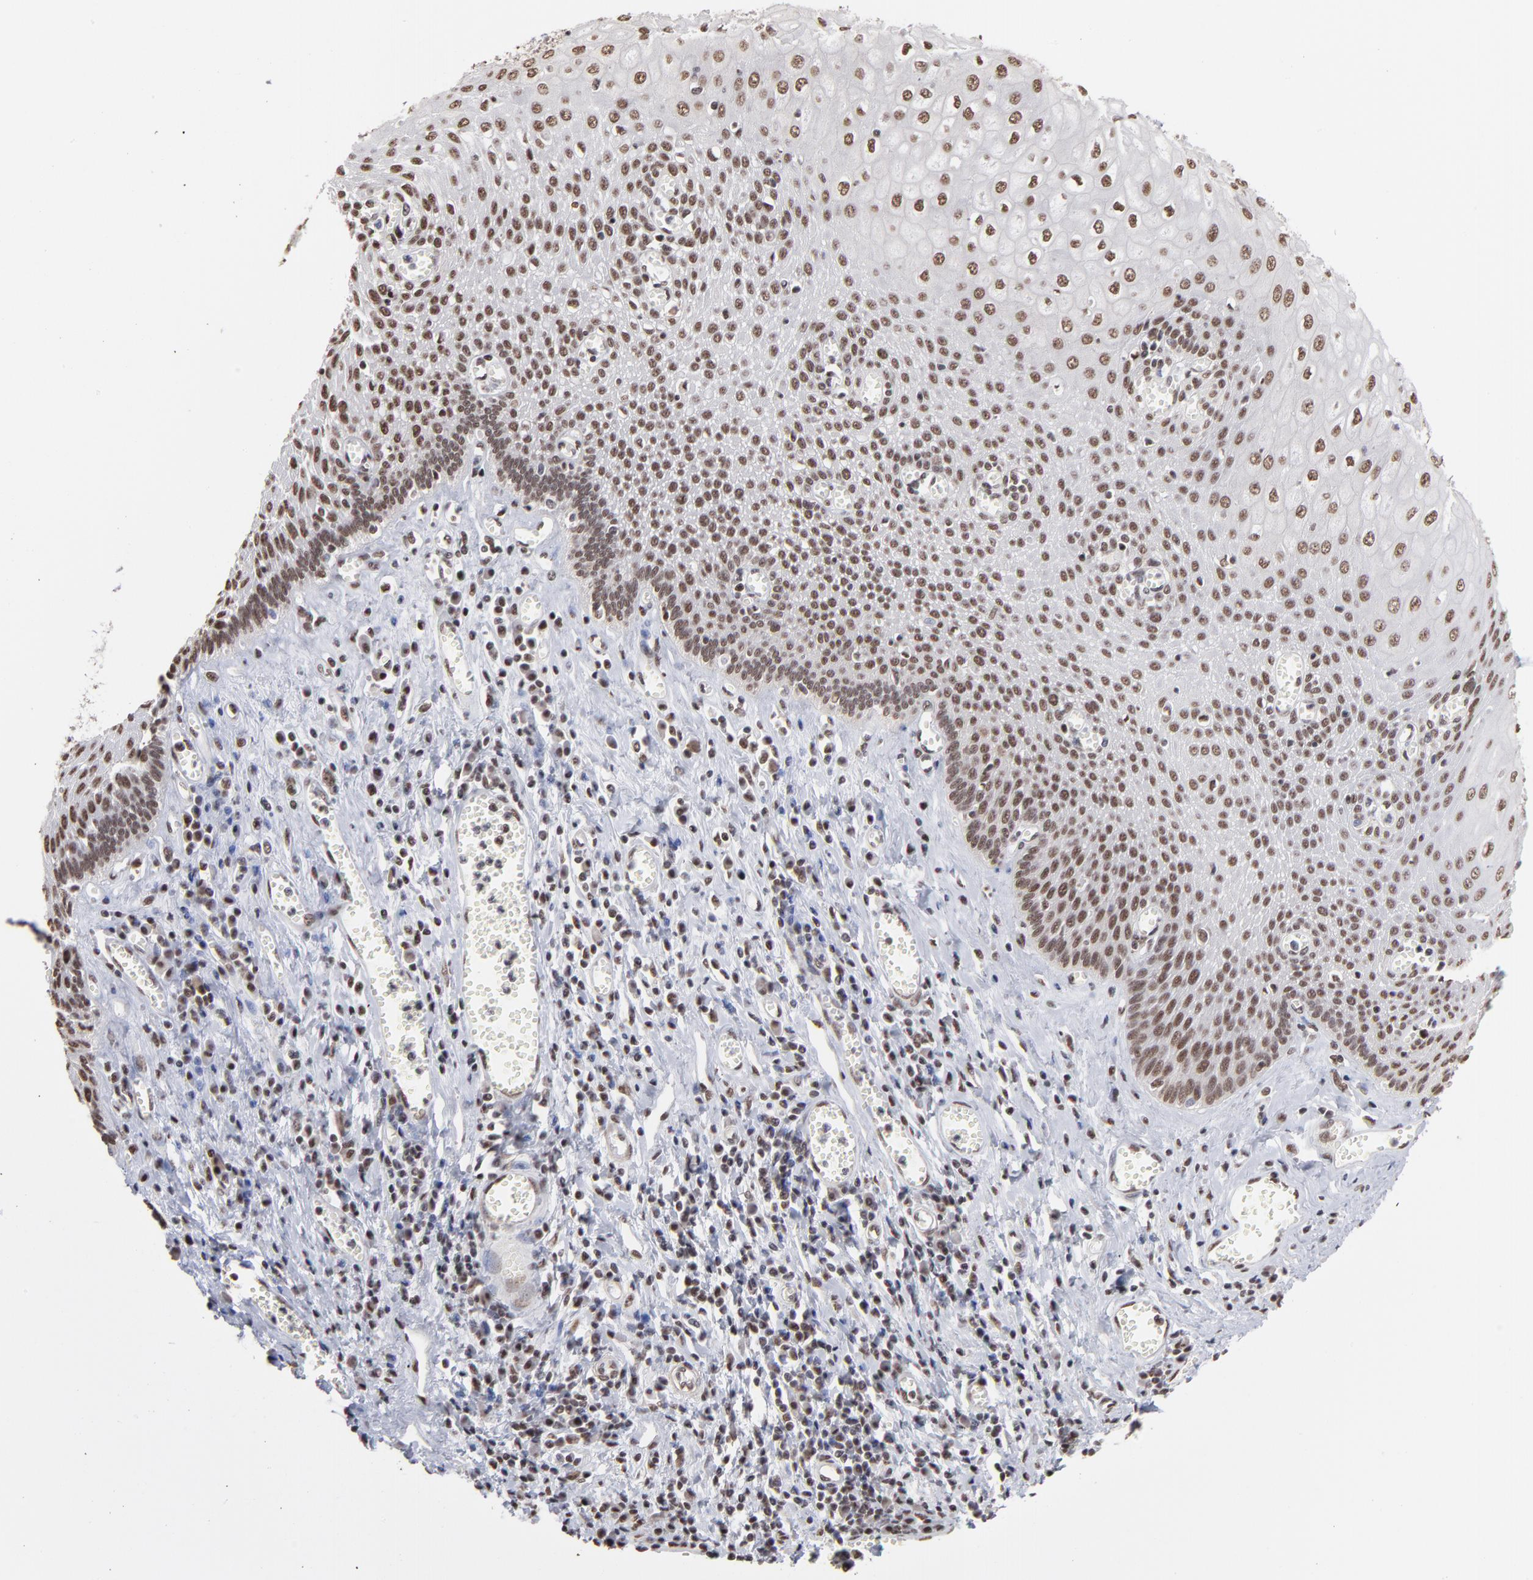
{"staining": {"intensity": "strong", "quantity": ">75%", "location": "nuclear"}, "tissue": "esophagus", "cell_type": "Squamous epithelial cells", "image_type": "normal", "snomed": [{"axis": "morphology", "description": "Normal tissue, NOS"}, {"axis": "morphology", "description": "Squamous cell carcinoma, NOS"}, {"axis": "topography", "description": "Esophagus"}], "caption": "Human esophagus stained for a protein (brown) displays strong nuclear positive staining in about >75% of squamous epithelial cells.", "gene": "ZNF3", "patient": {"sex": "male", "age": 65}}